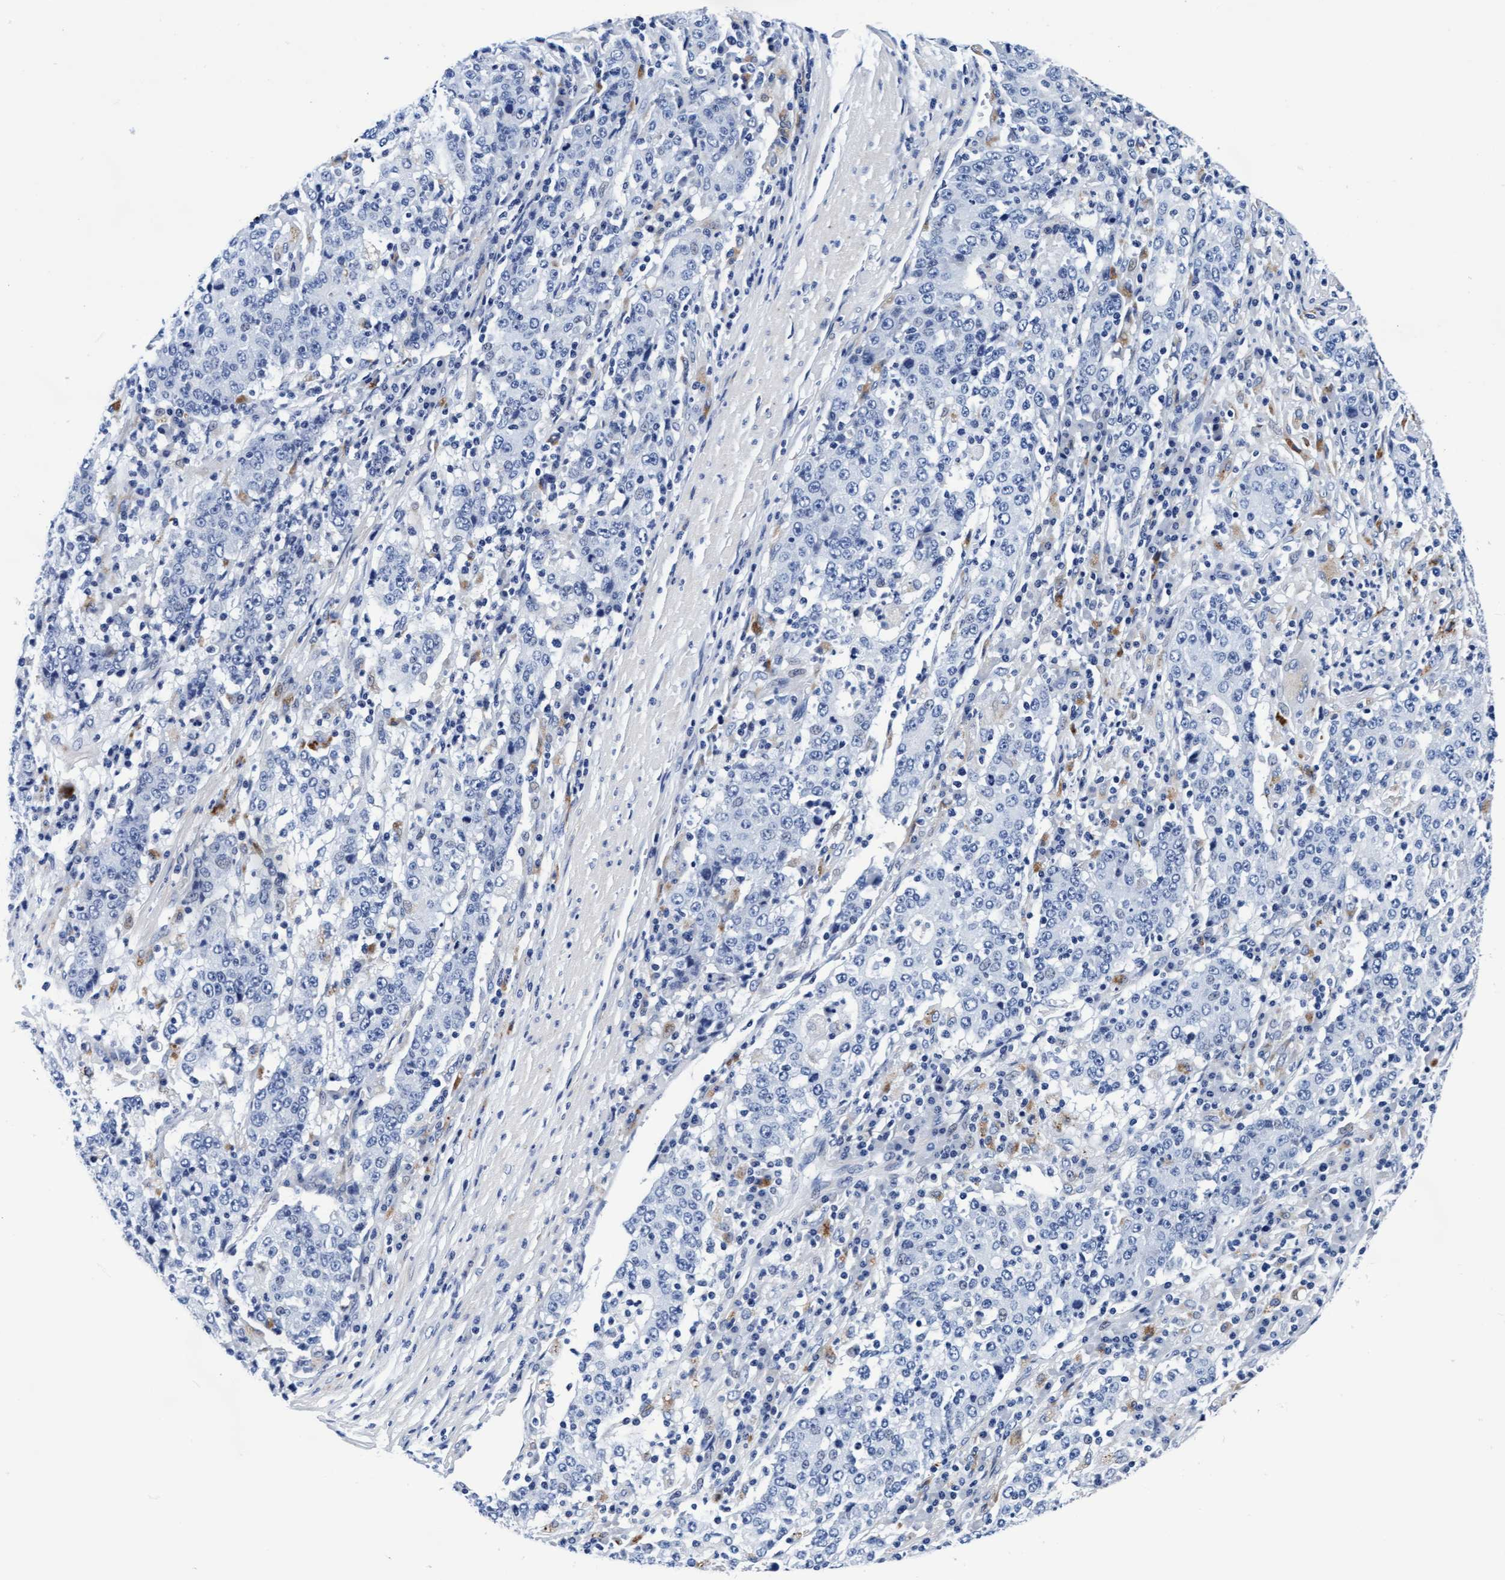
{"staining": {"intensity": "negative", "quantity": "none", "location": "none"}, "tissue": "stomach cancer", "cell_type": "Tumor cells", "image_type": "cancer", "snomed": [{"axis": "morphology", "description": "Adenocarcinoma, NOS"}, {"axis": "topography", "description": "Stomach"}], "caption": "Adenocarcinoma (stomach) was stained to show a protein in brown. There is no significant expression in tumor cells.", "gene": "ARSG", "patient": {"sex": "male", "age": 59}}